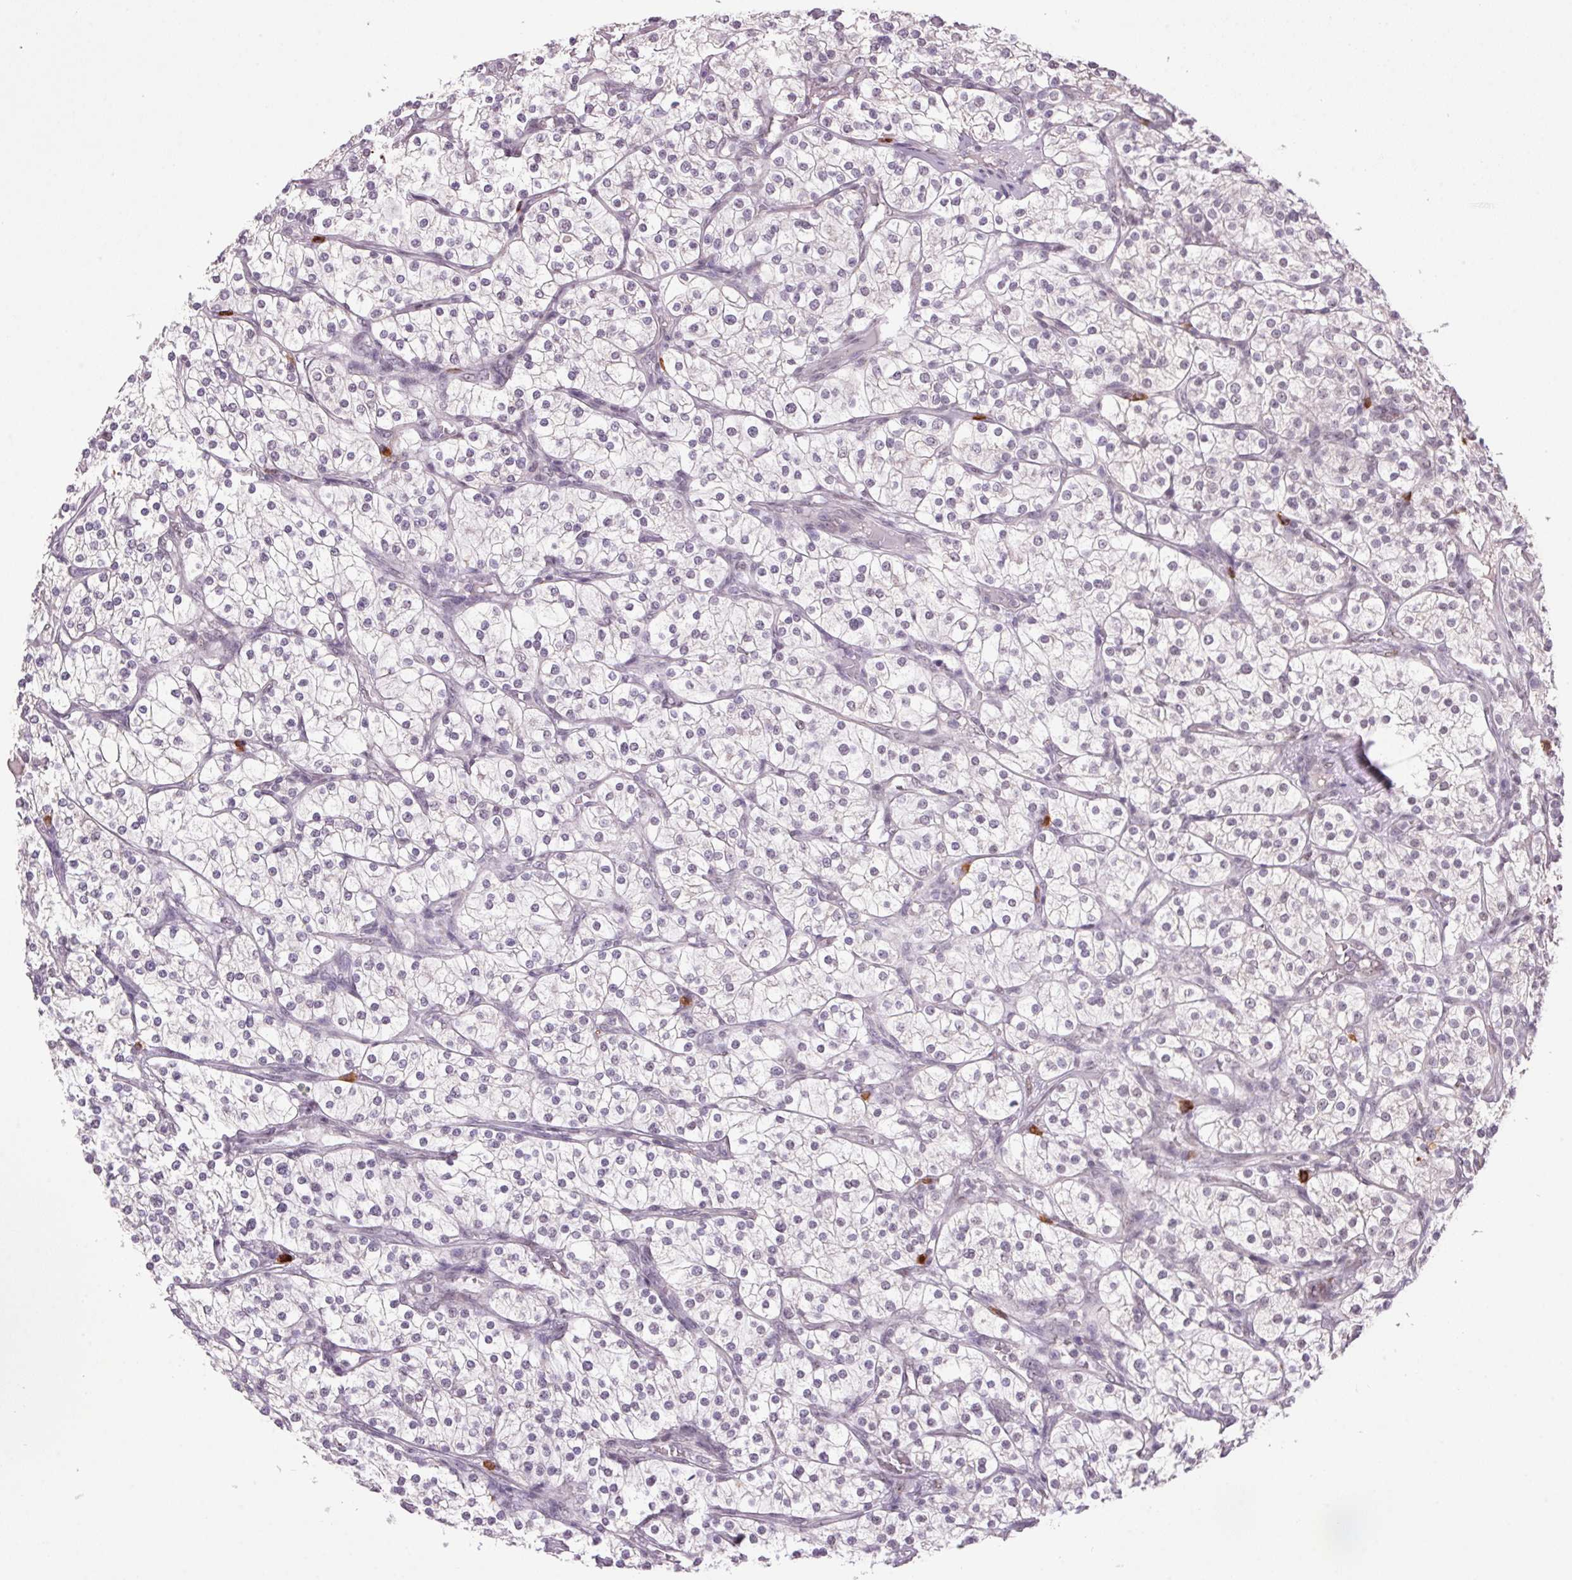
{"staining": {"intensity": "negative", "quantity": "none", "location": "none"}, "tissue": "renal cancer", "cell_type": "Tumor cells", "image_type": "cancer", "snomed": [{"axis": "morphology", "description": "Adenocarcinoma, NOS"}, {"axis": "topography", "description": "Kidney"}], "caption": "High power microscopy micrograph of an immunohistochemistry histopathology image of renal cancer, revealing no significant staining in tumor cells.", "gene": "ZBTB4", "patient": {"sex": "male", "age": 80}}